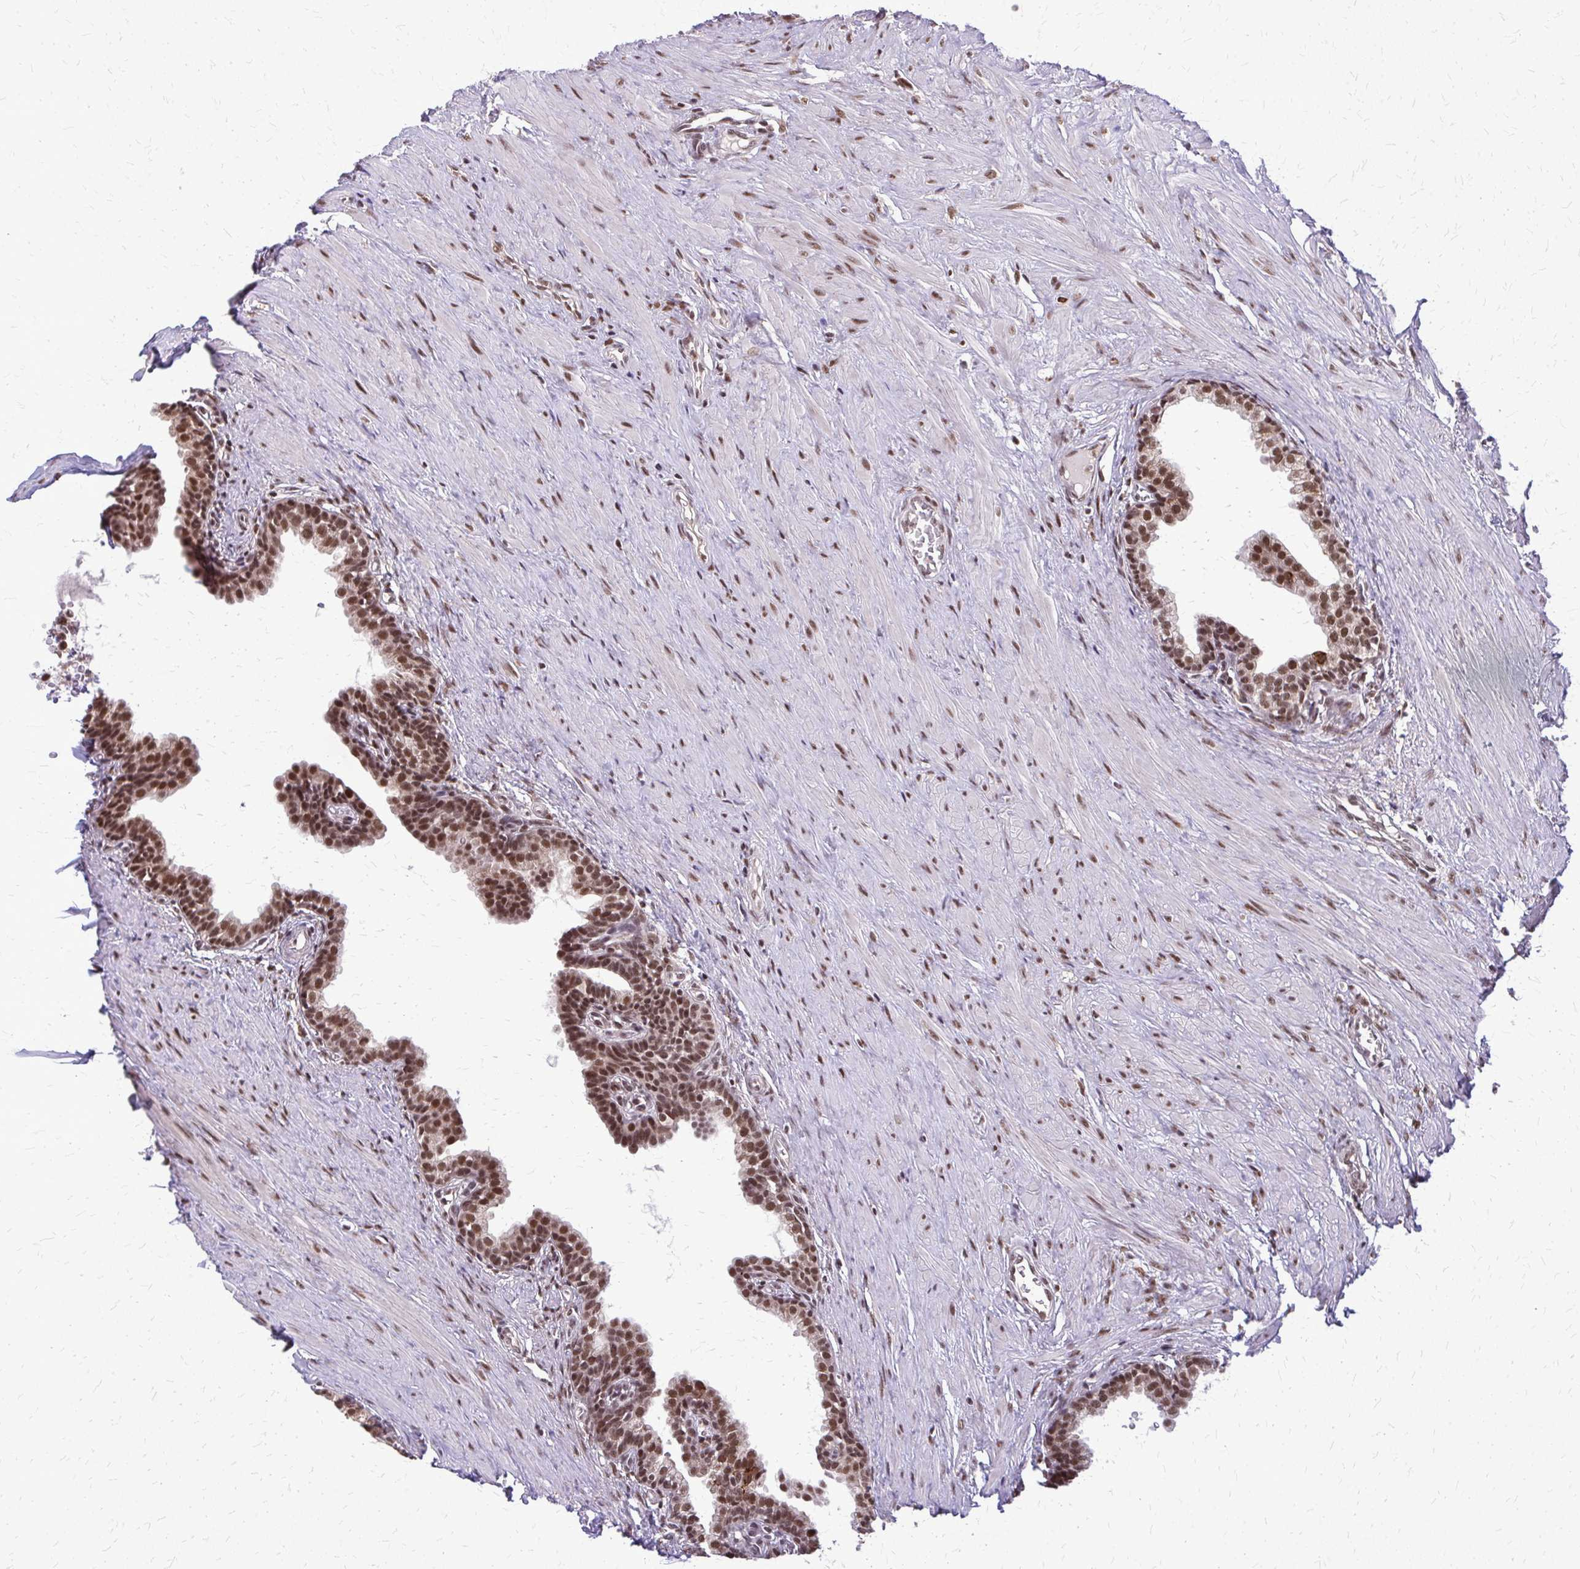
{"staining": {"intensity": "moderate", "quantity": ">75%", "location": "nuclear"}, "tissue": "prostate", "cell_type": "Glandular cells", "image_type": "normal", "snomed": [{"axis": "morphology", "description": "Normal tissue, NOS"}, {"axis": "topography", "description": "Prostate"}, {"axis": "topography", "description": "Peripheral nerve tissue"}], "caption": "Prostate stained with immunohistochemistry reveals moderate nuclear staining in about >75% of glandular cells. The protein is shown in brown color, while the nuclei are stained blue.", "gene": "HDAC3", "patient": {"sex": "male", "age": 55}}